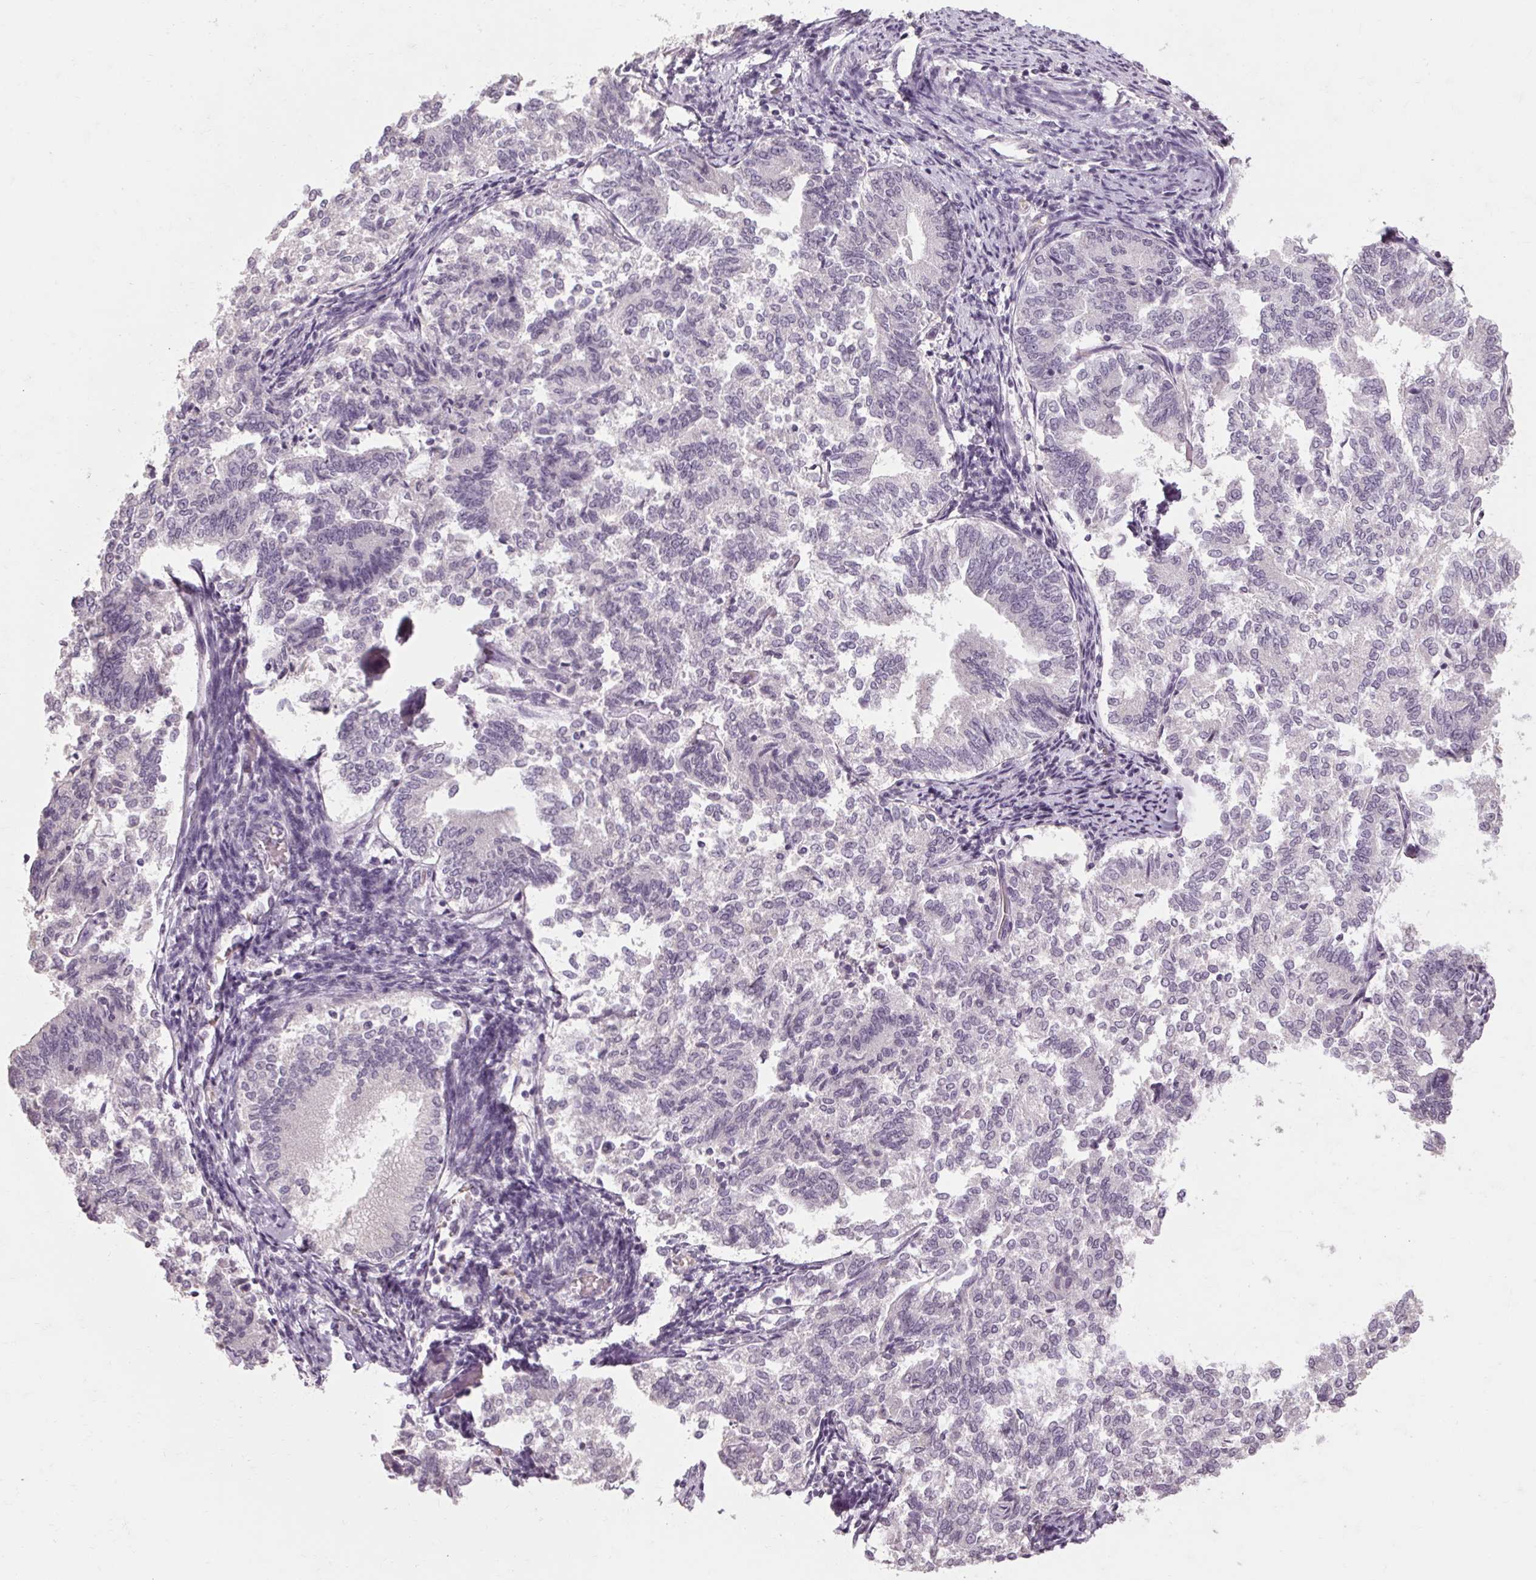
{"staining": {"intensity": "negative", "quantity": "none", "location": "none"}, "tissue": "endometrial cancer", "cell_type": "Tumor cells", "image_type": "cancer", "snomed": [{"axis": "morphology", "description": "Adenocarcinoma, NOS"}, {"axis": "topography", "description": "Endometrium"}], "caption": "Photomicrograph shows no significant protein positivity in tumor cells of endometrial adenocarcinoma.", "gene": "POMC", "patient": {"sex": "female", "age": 65}}